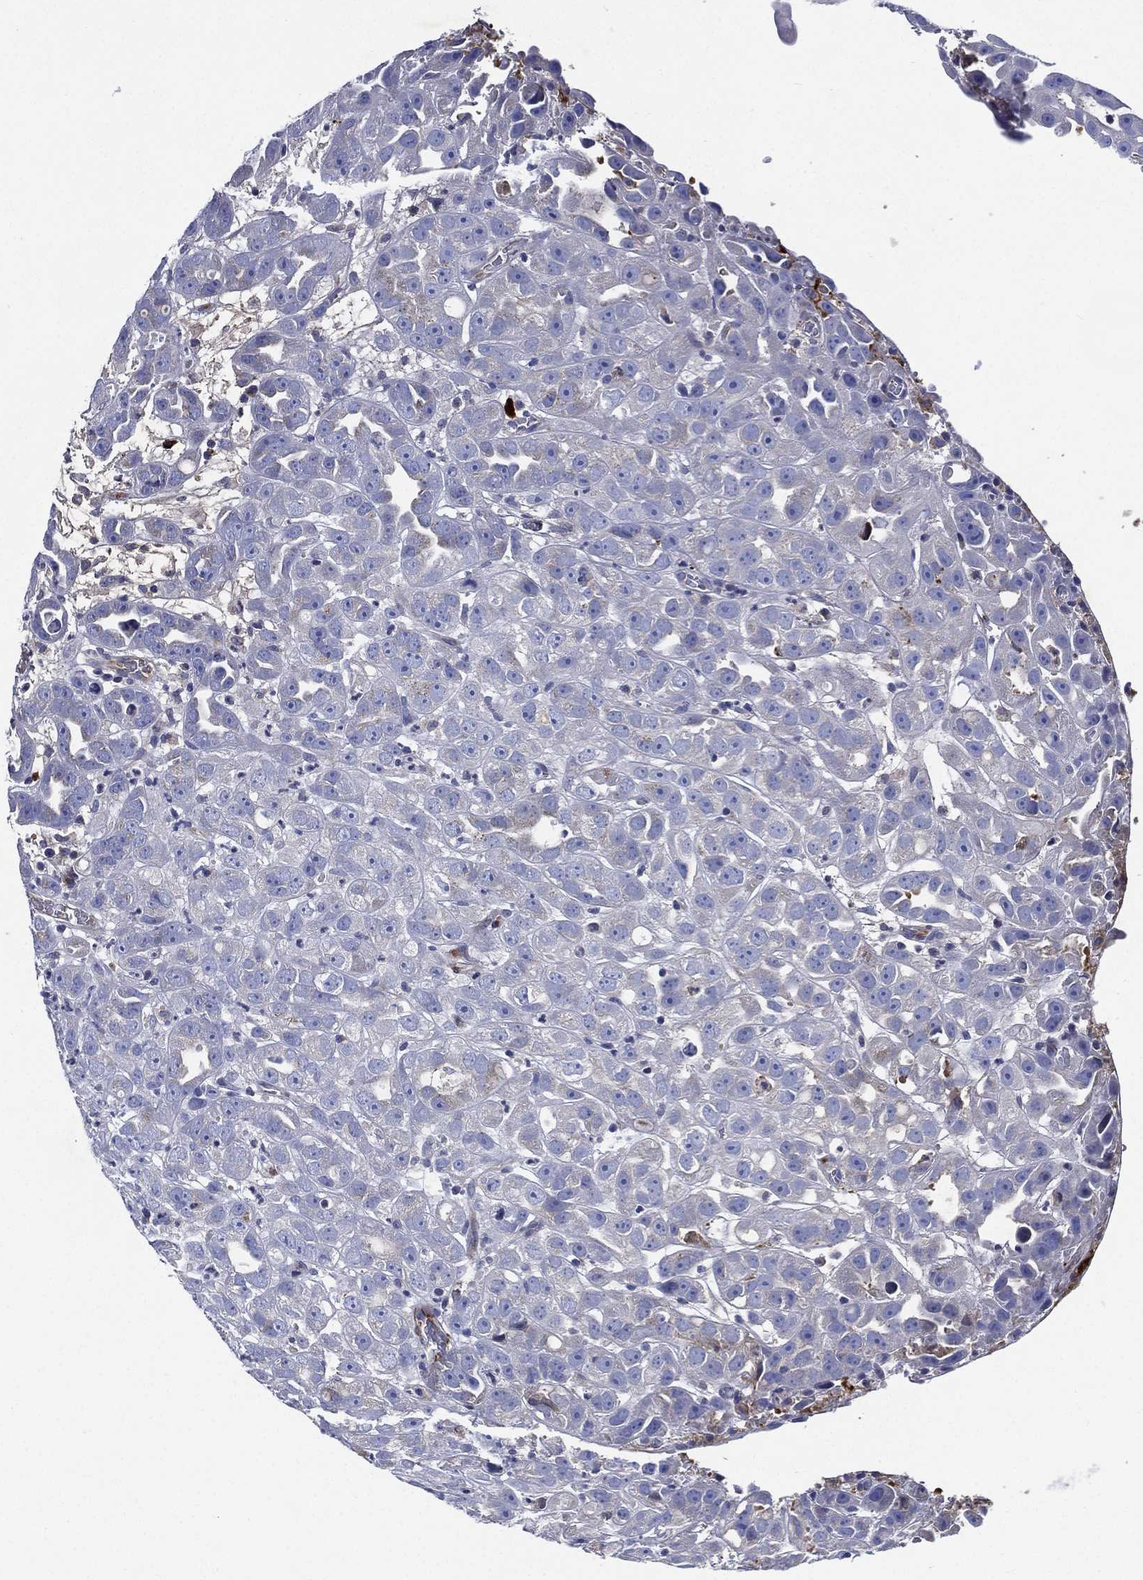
{"staining": {"intensity": "negative", "quantity": "none", "location": "none"}, "tissue": "urothelial cancer", "cell_type": "Tumor cells", "image_type": "cancer", "snomed": [{"axis": "morphology", "description": "Urothelial carcinoma, High grade"}, {"axis": "topography", "description": "Urinary bladder"}], "caption": "DAB immunohistochemical staining of urothelial carcinoma (high-grade) demonstrates no significant staining in tumor cells. (DAB (3,3'-diaminobenzidine) immunohistochemistry, high magnification).", "gene": "TMPRSS11D", "patient": {"sex": "female", "age": 41}}